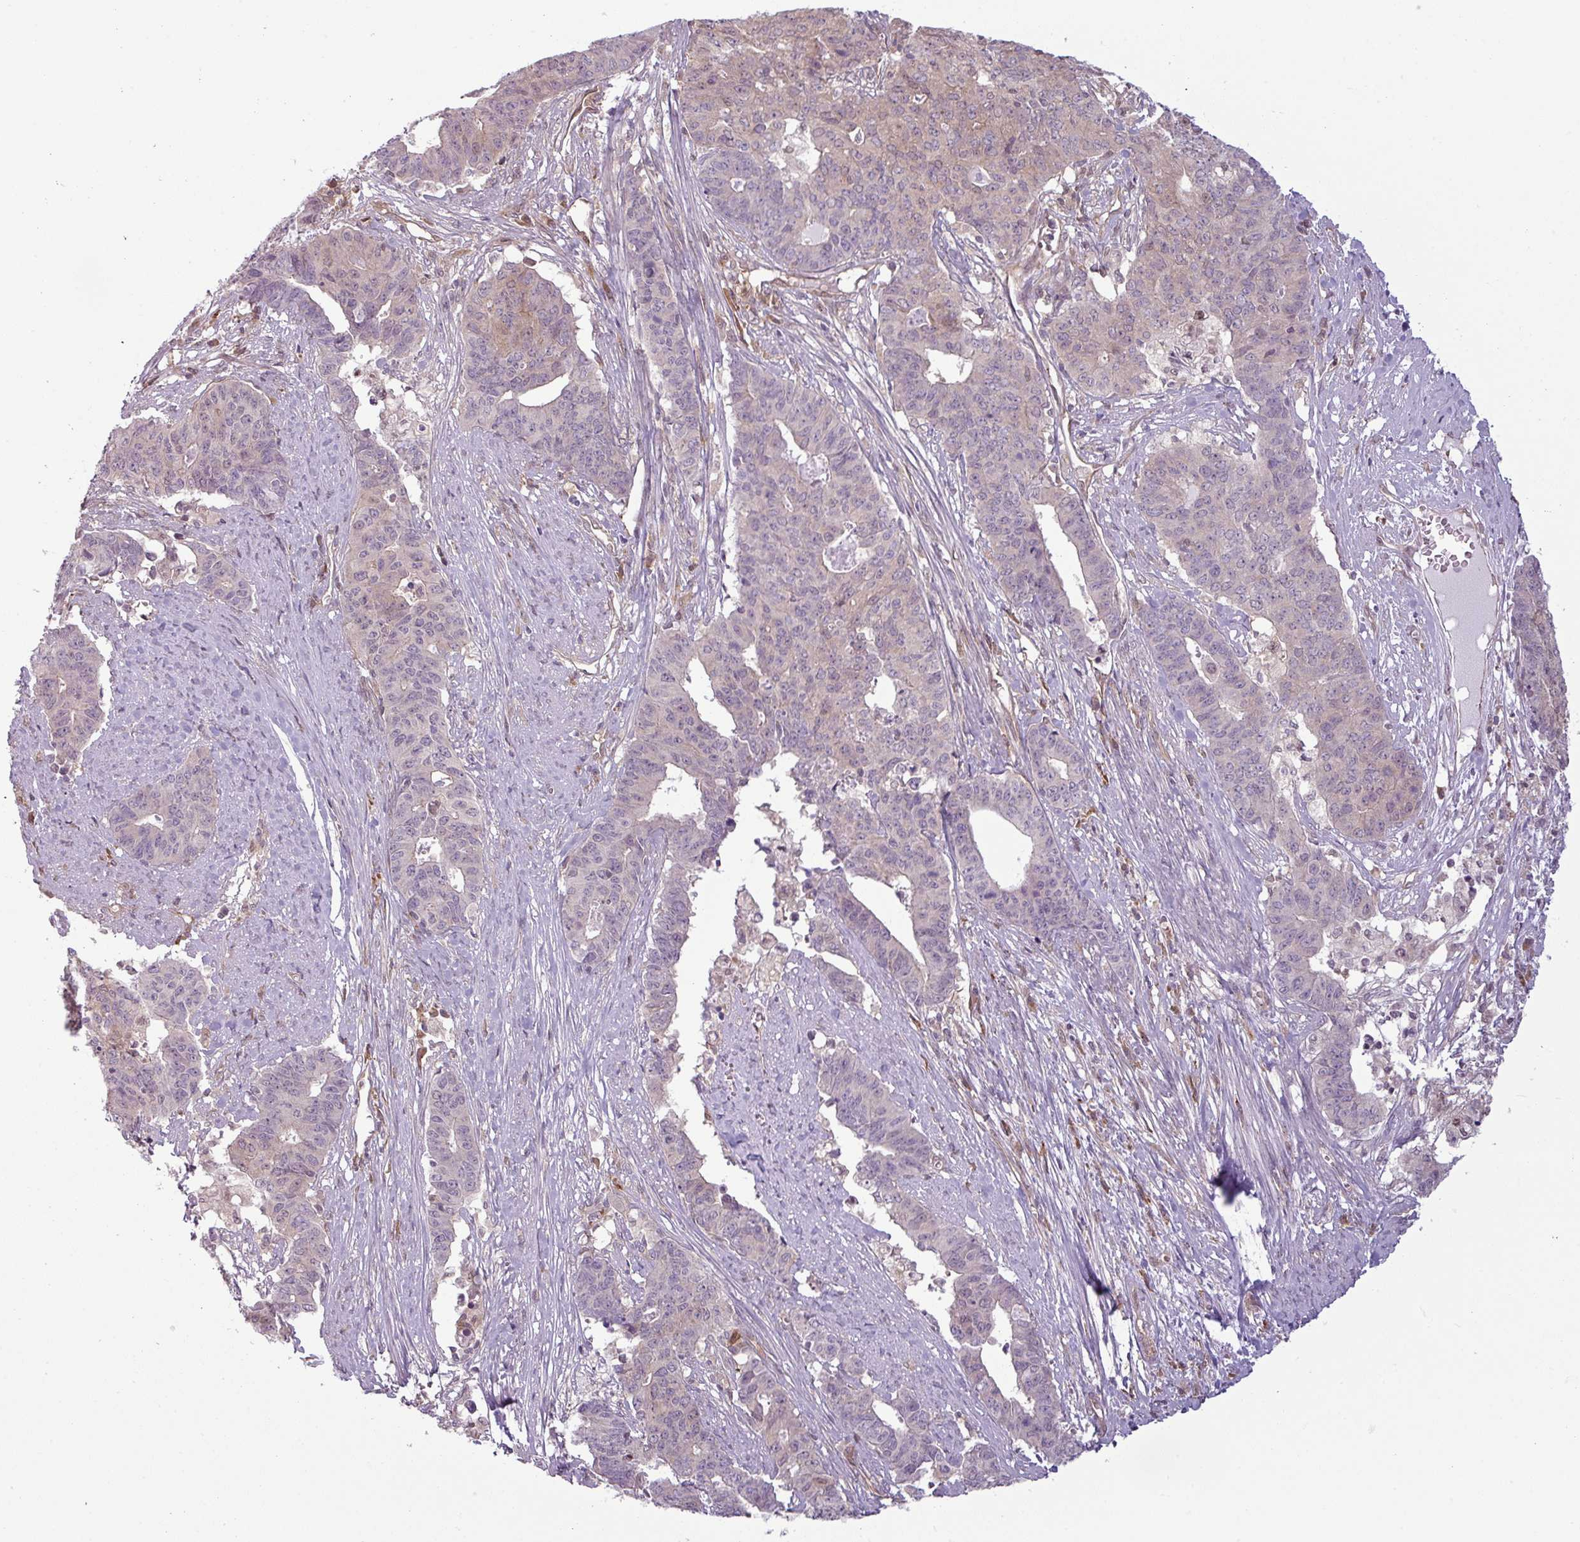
{"staining": {"intensity": "moderate", "quantity": "<25%", "location": "cytoplasmic/membranous,nuclear"}, "tissue": "endometrial cancer", "cell_type": "Tumor cells", "image_type": "cancer", "snomed": [{"axis": "morphology", "description": "Adenocarcinoma, NOS"}, {"axis": "topography", "description": "Endometrium"}], "caption": "Endometrial cancer (adenocarcinoma) tissue displays moderate cytoplasmic/membranous and nuclear staining in about <25% of tumor cells, visualized by immunohistochemistry. (IHC, brightfield microscopy, high magnification).", "gene": "CCDC144A", "patient": {"sex": "female", "age": 59}}